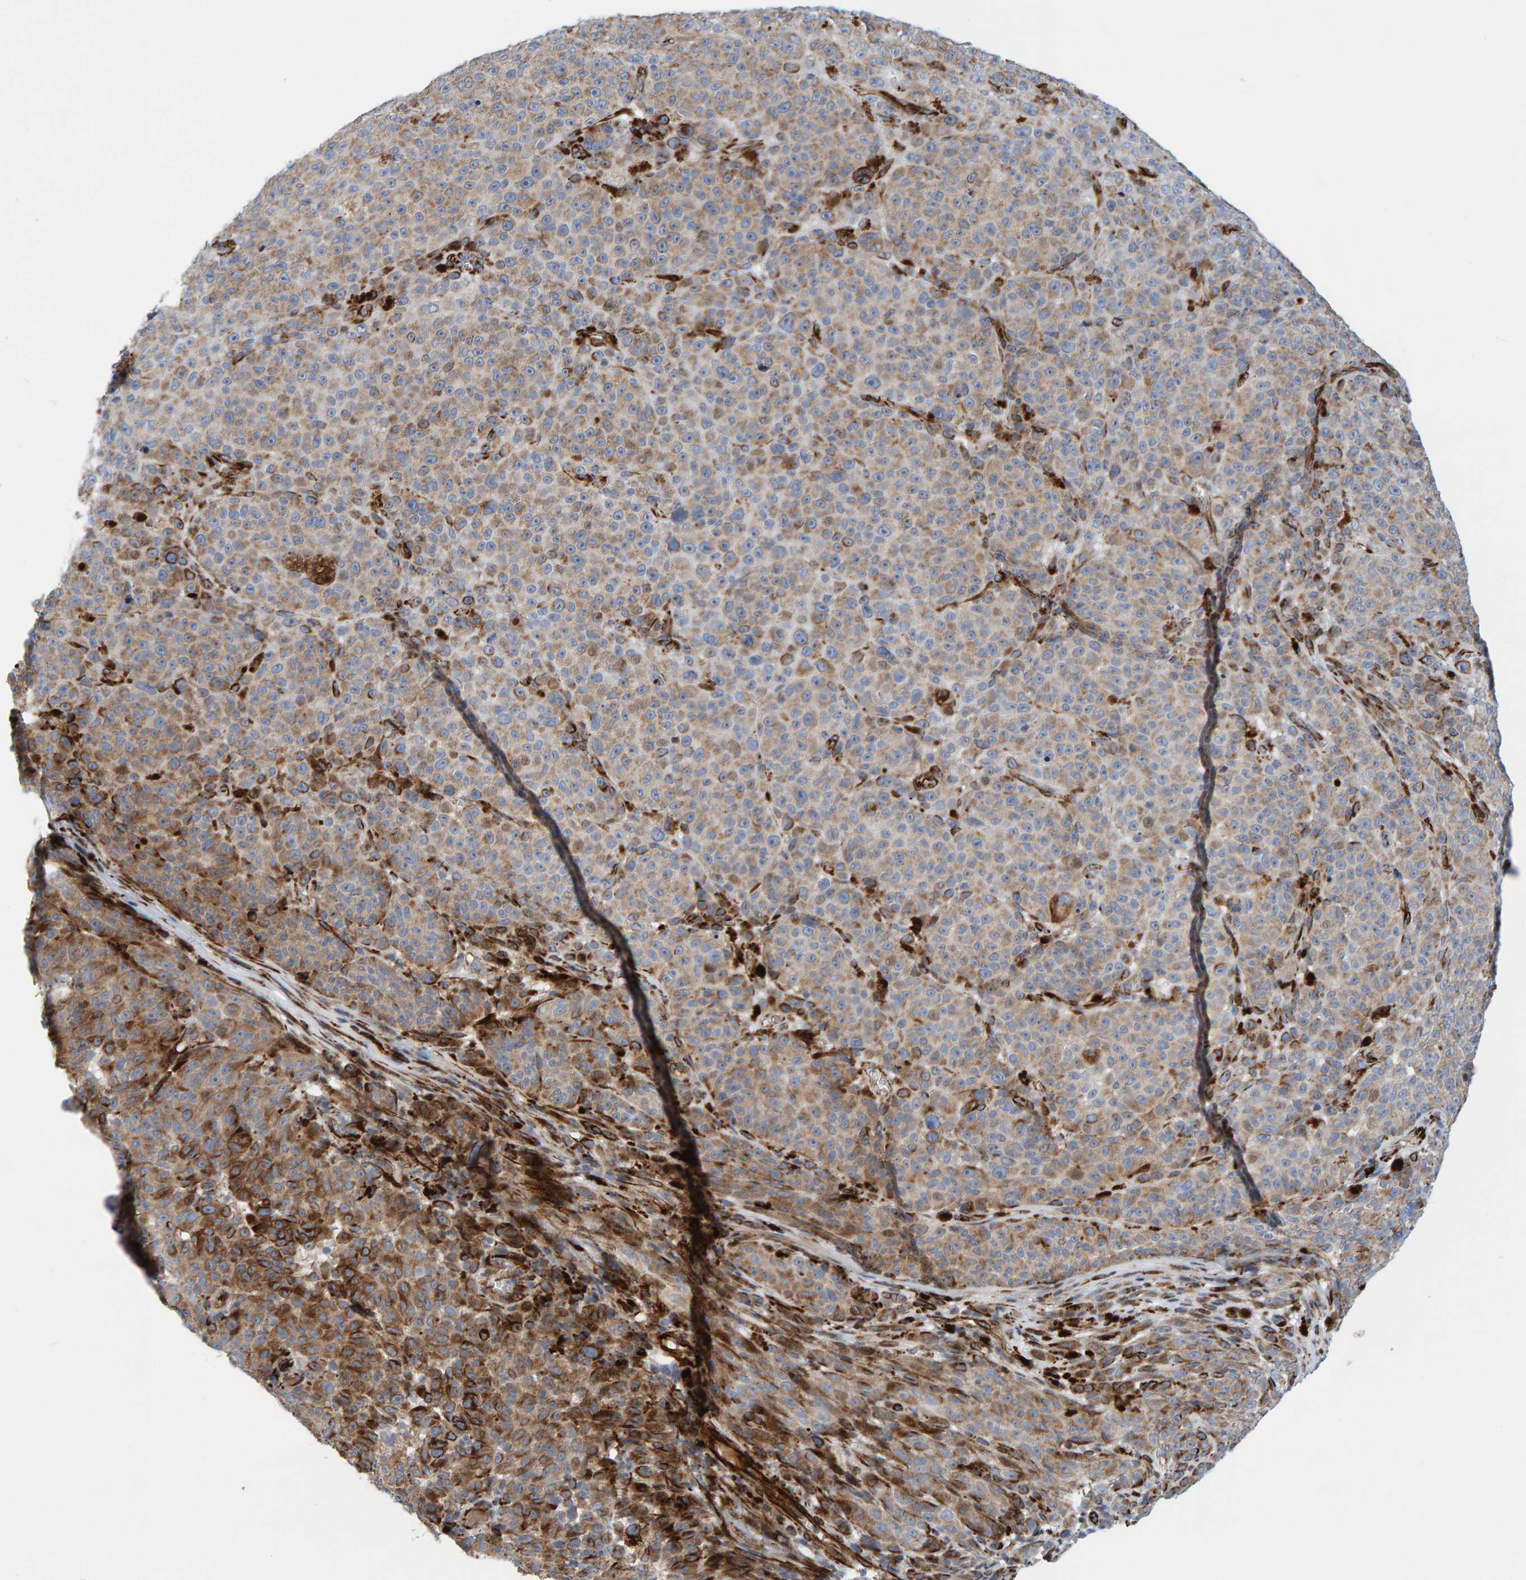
{"staining": {"intensity": "weak", "quantity": ">75%", "location": "cytoplasmic/membranous"}, "tissue": "melanoma", "cell_type": "Tumor cells", "image_type": "cancer", "snomed": [{"axis": "morphology", "description": "Malignant melanoma, NOS"}, {"axis": "topography", "description": "Skin"}], "caption": "Immunohistochemical staining of melanoma reveals weak cytoplasmic/membranous protein staining in about >75% of tumor cells. The protein is stained brown, and the nuclei are stained in blue (DAB IHC with brightfield microscopy, high magnification).", "gene": "POLG2", "patient": {"sex": "female", "age": 82}}